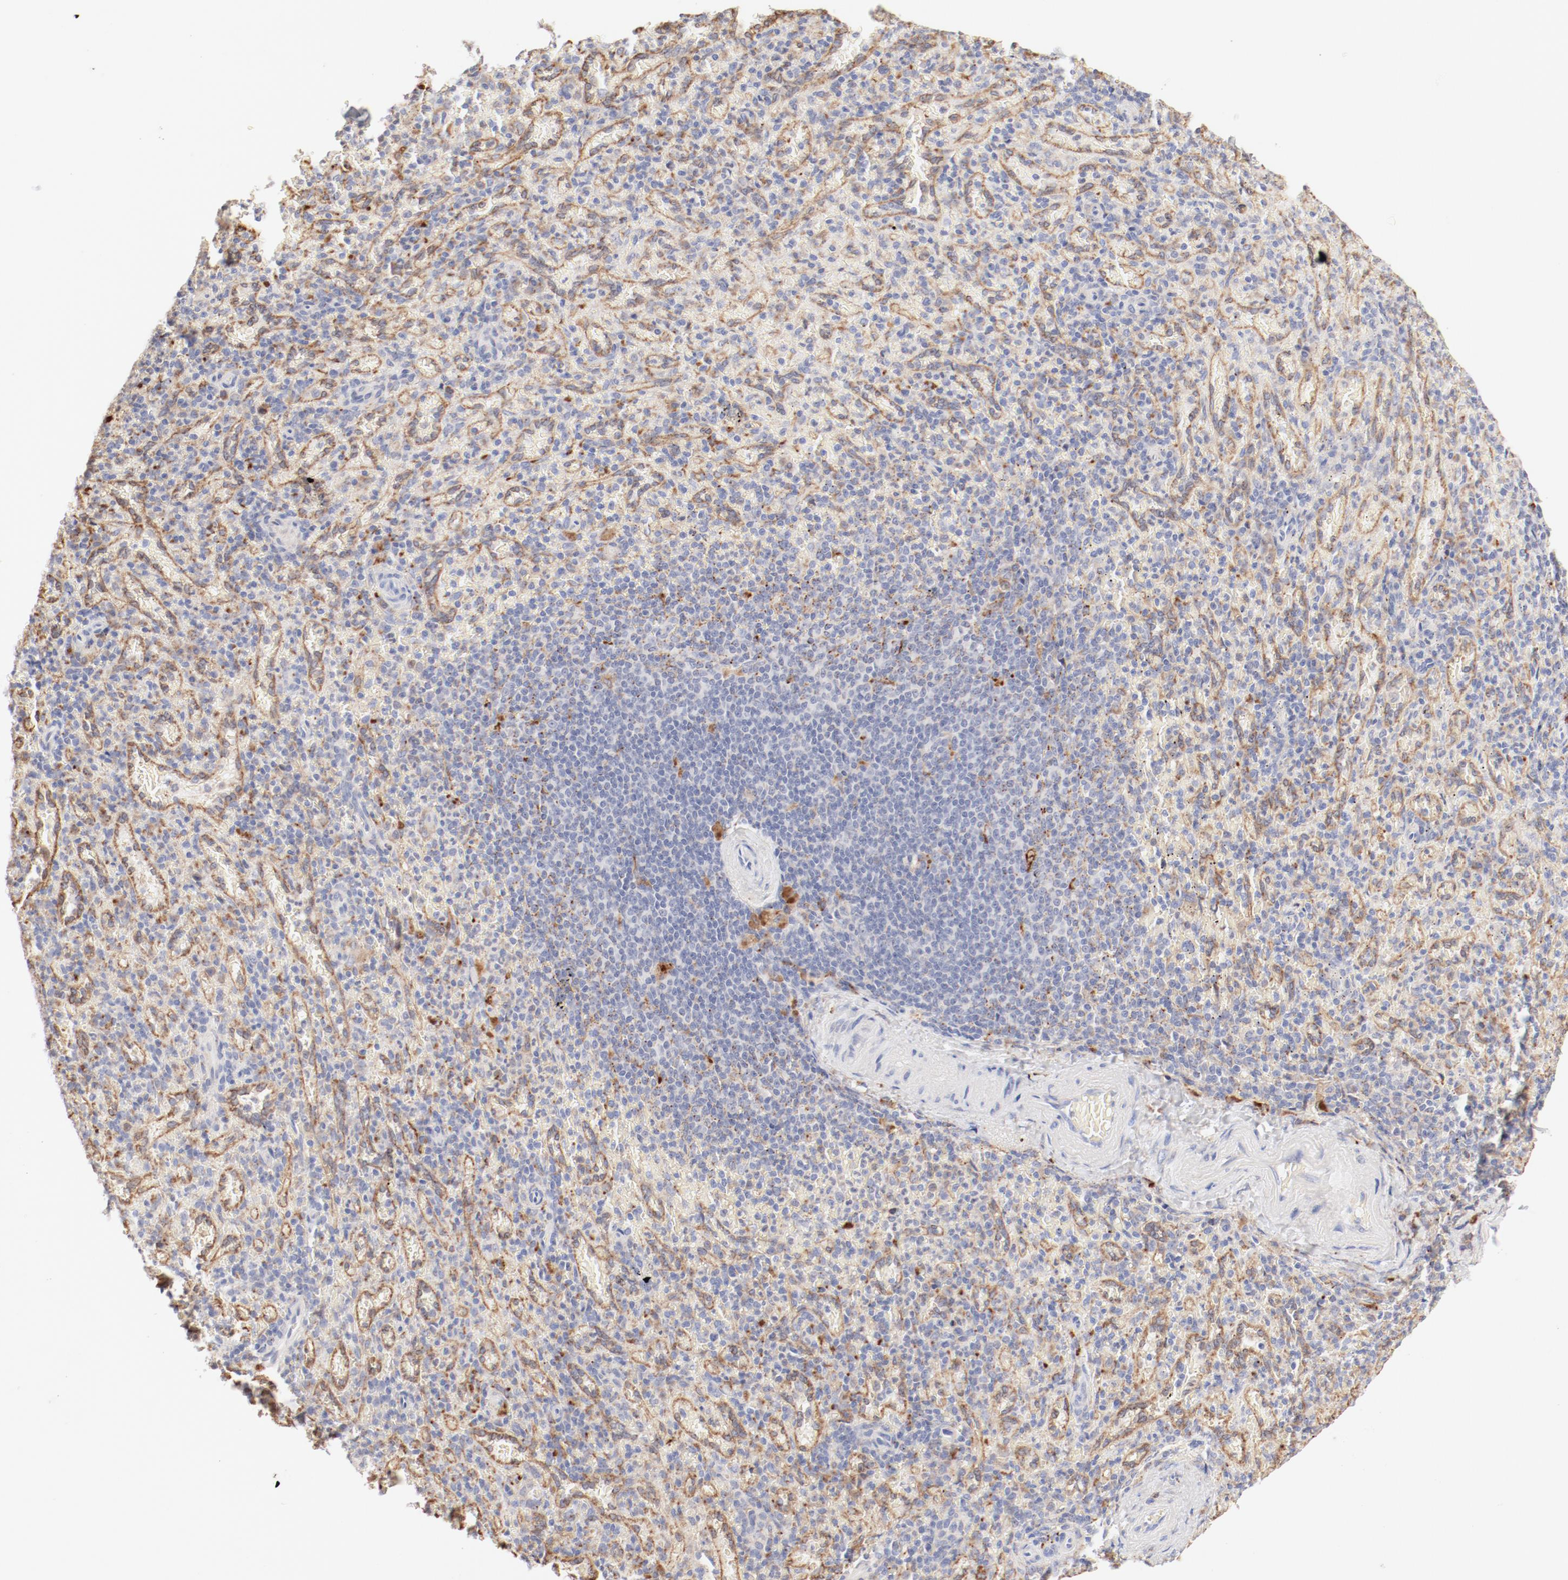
{"staining": {"intensity": "negative", "quantity": "none", "location": "none"}, "tissue": "spleen", "cell_type": "Cells in red pulp", "image_type": "normal", "snomed": [{"axis": "morphology", "description": "Normal tissue, NOS"}, {"axis": "topography", "description": "Spleen"}], "caption": "This is an IHC photomicrograph of unremarkable spleen. There is no expression in cells in red pulp.", "gene": "CTSH", "patient": {"sex": "female", "age": 43}}